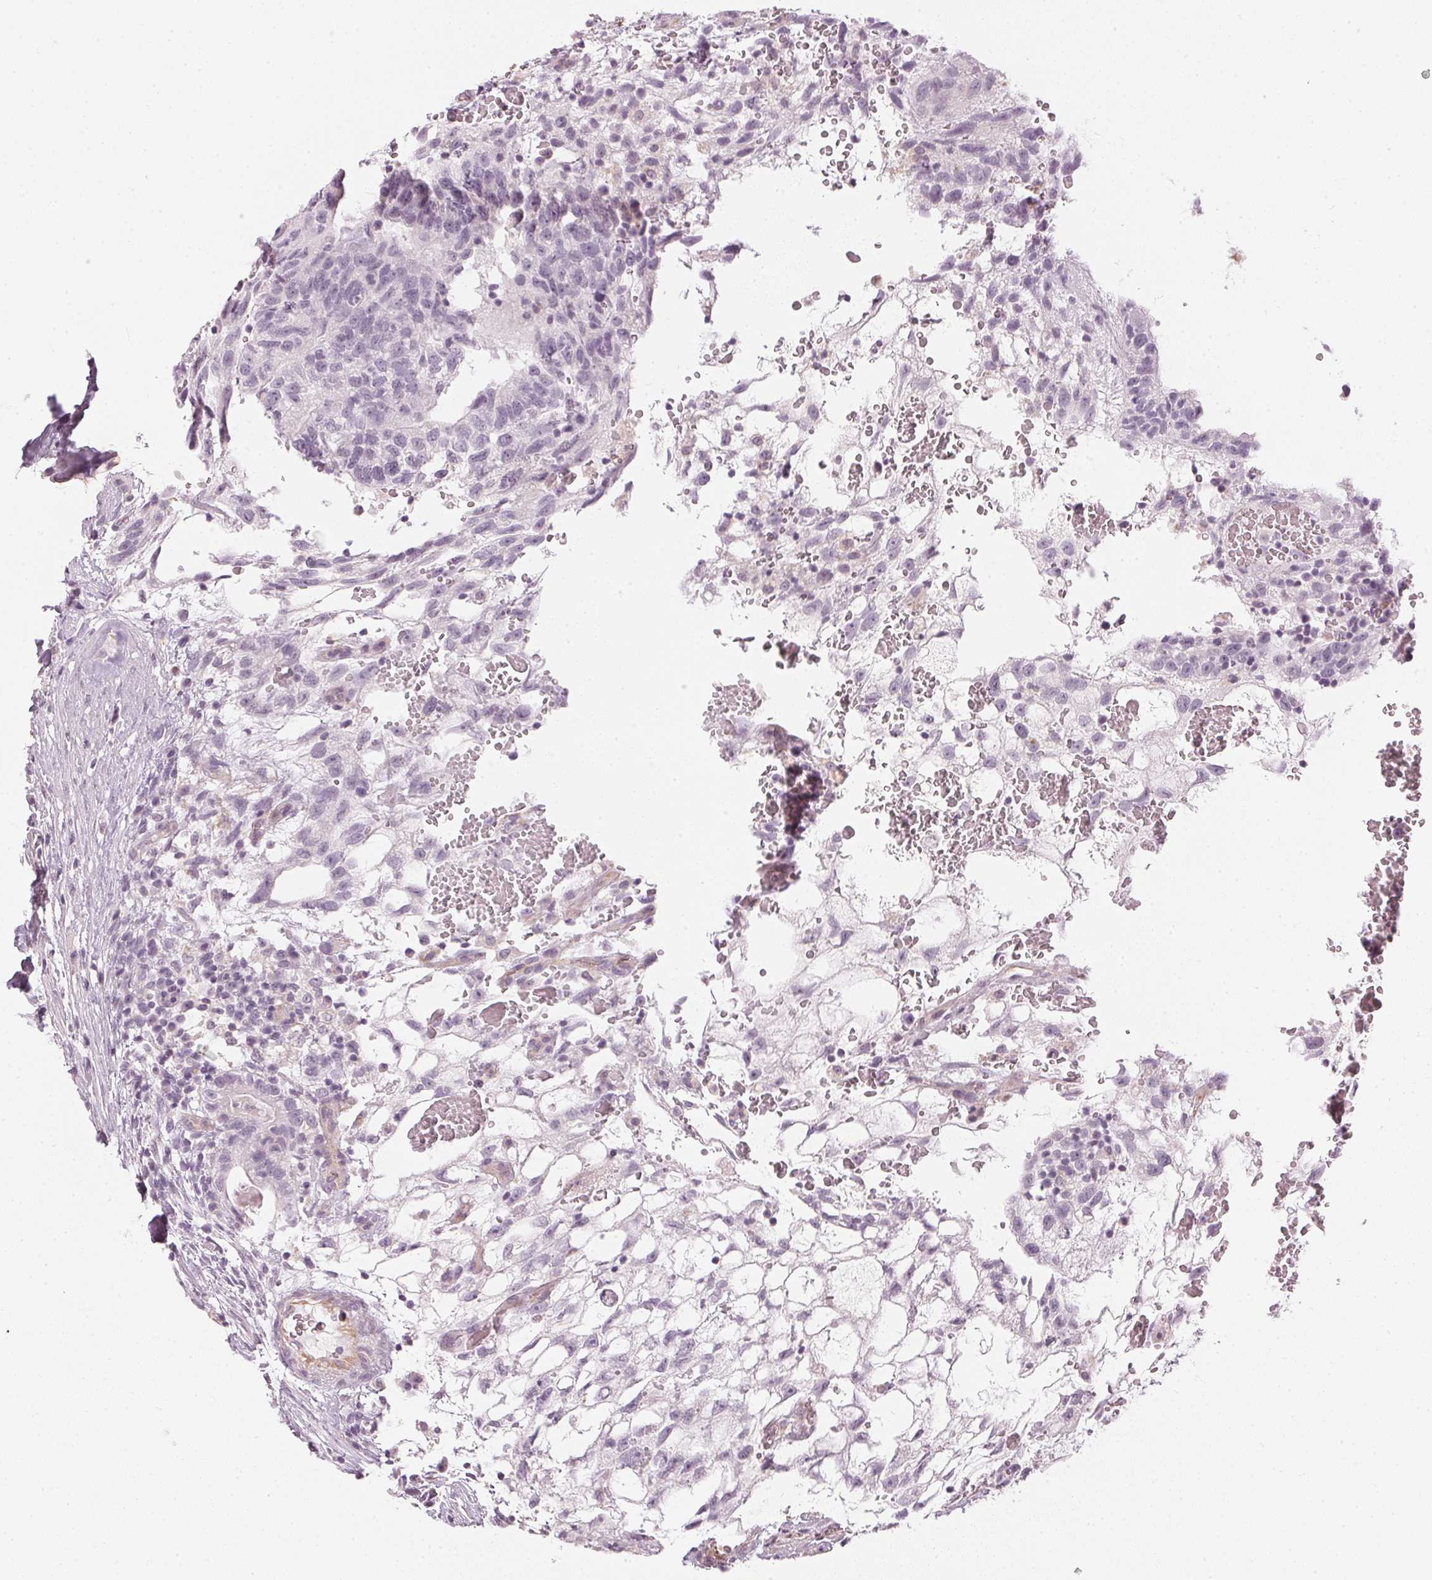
{"staining": {"intensity": "negative", "quantity": "none", "location": "none"}, "tissue": "testis cancer", "cell_type": "Tumor cells", "image_type": "cancer", "snomed": [{"axis": "morphology", "description": "Normal tissue, NOS"}, {"axis": "morphology", "description": "Carcinoma, Embryonal, NOS"}, {"axis": "topography", "description": "Testis"}], "caption": "Micrograph shows no protein expression in tumor cells of testis cancer tissue.", "gene": "APLP1", "patient": {"sex": "male", "age": 32}}